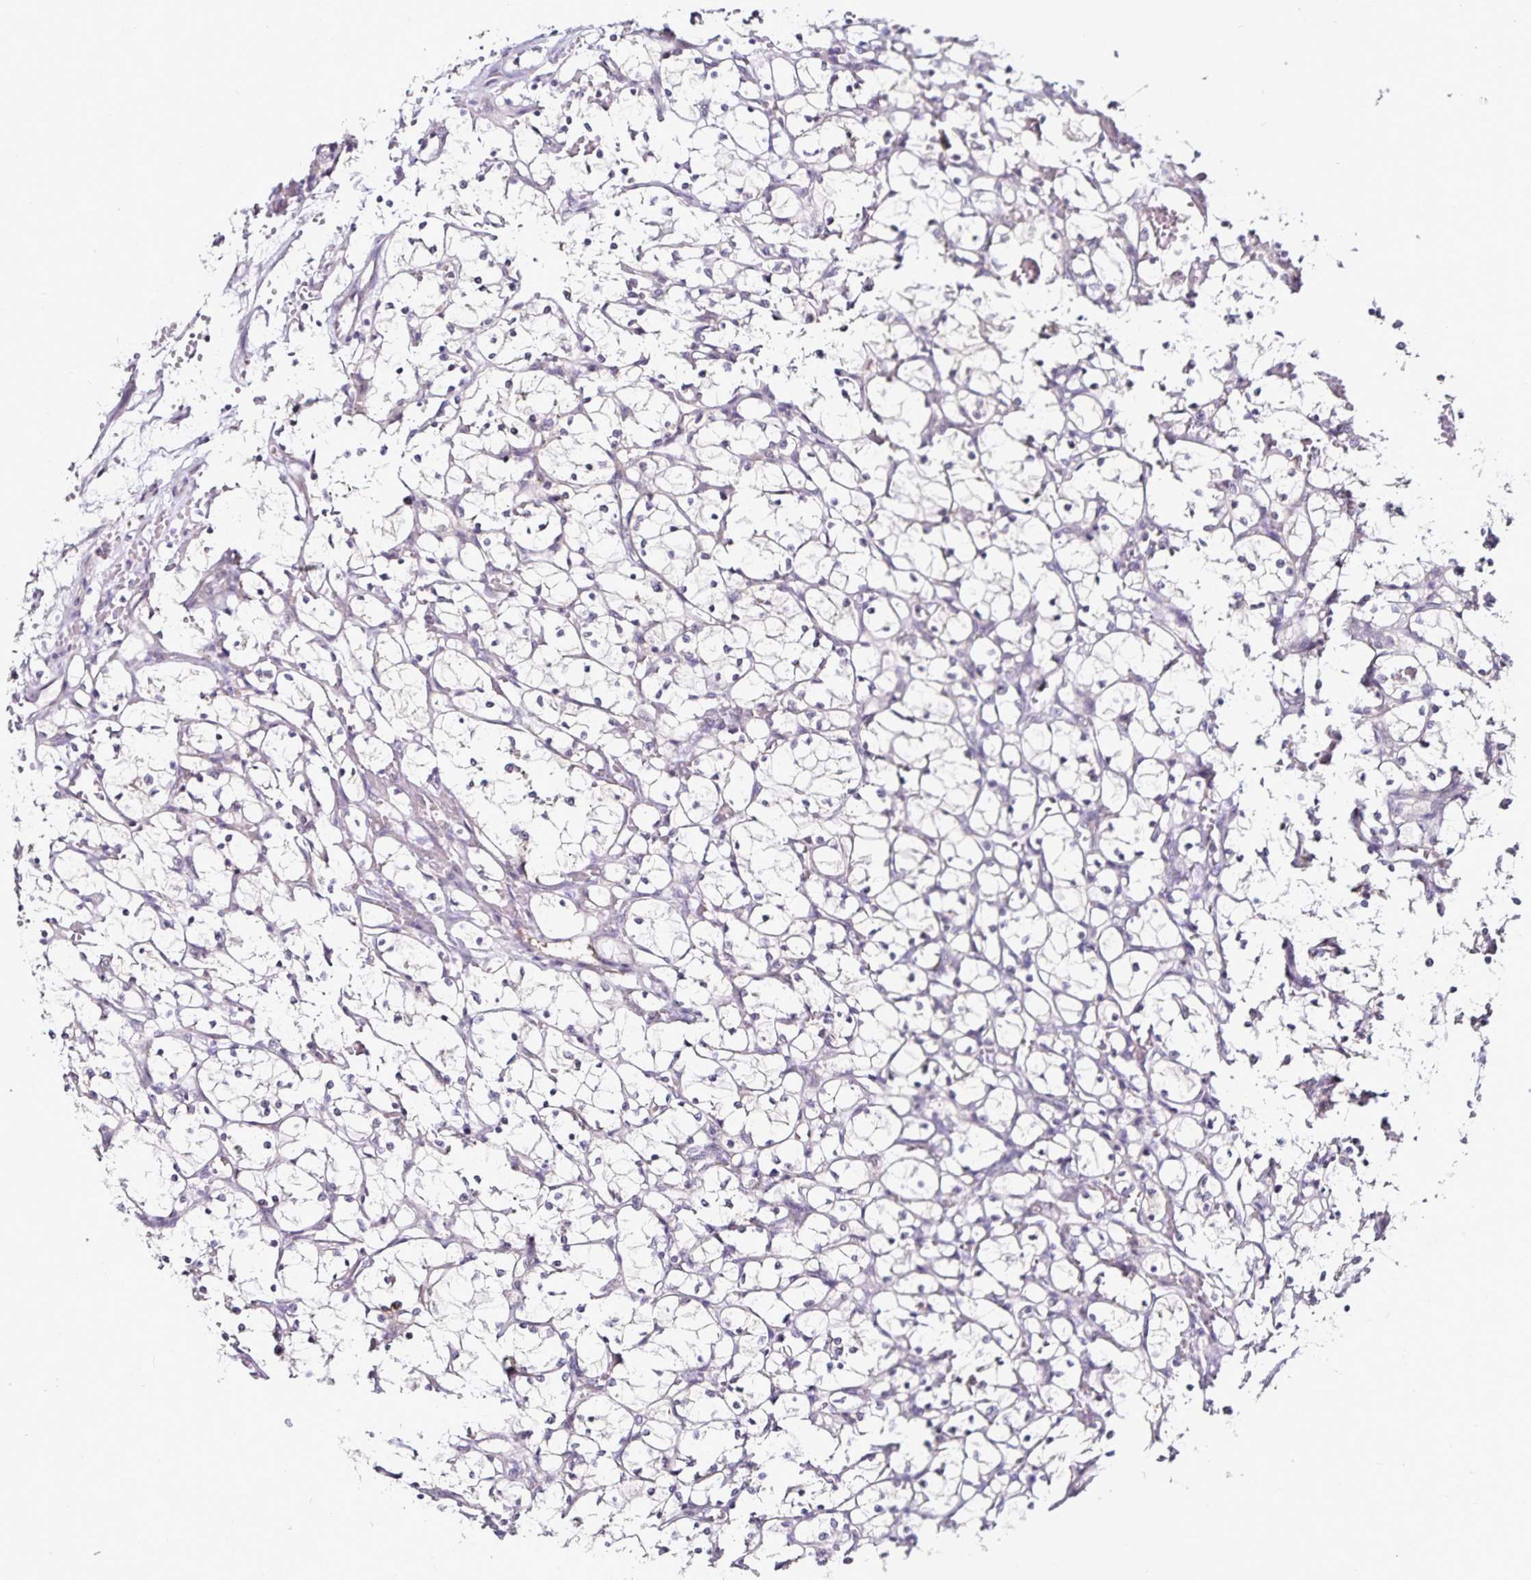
{"staining": {"intensity": "negative", "quantity": "none", "location": "none"}, "tissue": "renal cancer", "cell_type": "Tumor cells", "image_type": "cancer", "snomed": [{"axis": "morphology", "description": "Adenocarcinoma, NOS"}, {"axis": "topography", "description": "Kidney"}], "caption": "Tumor cells are negative for brown protein staining in adenocarcinoma (renal).", "gene": "ACSL5", "patient": {"sex": "female", "age": 69}}